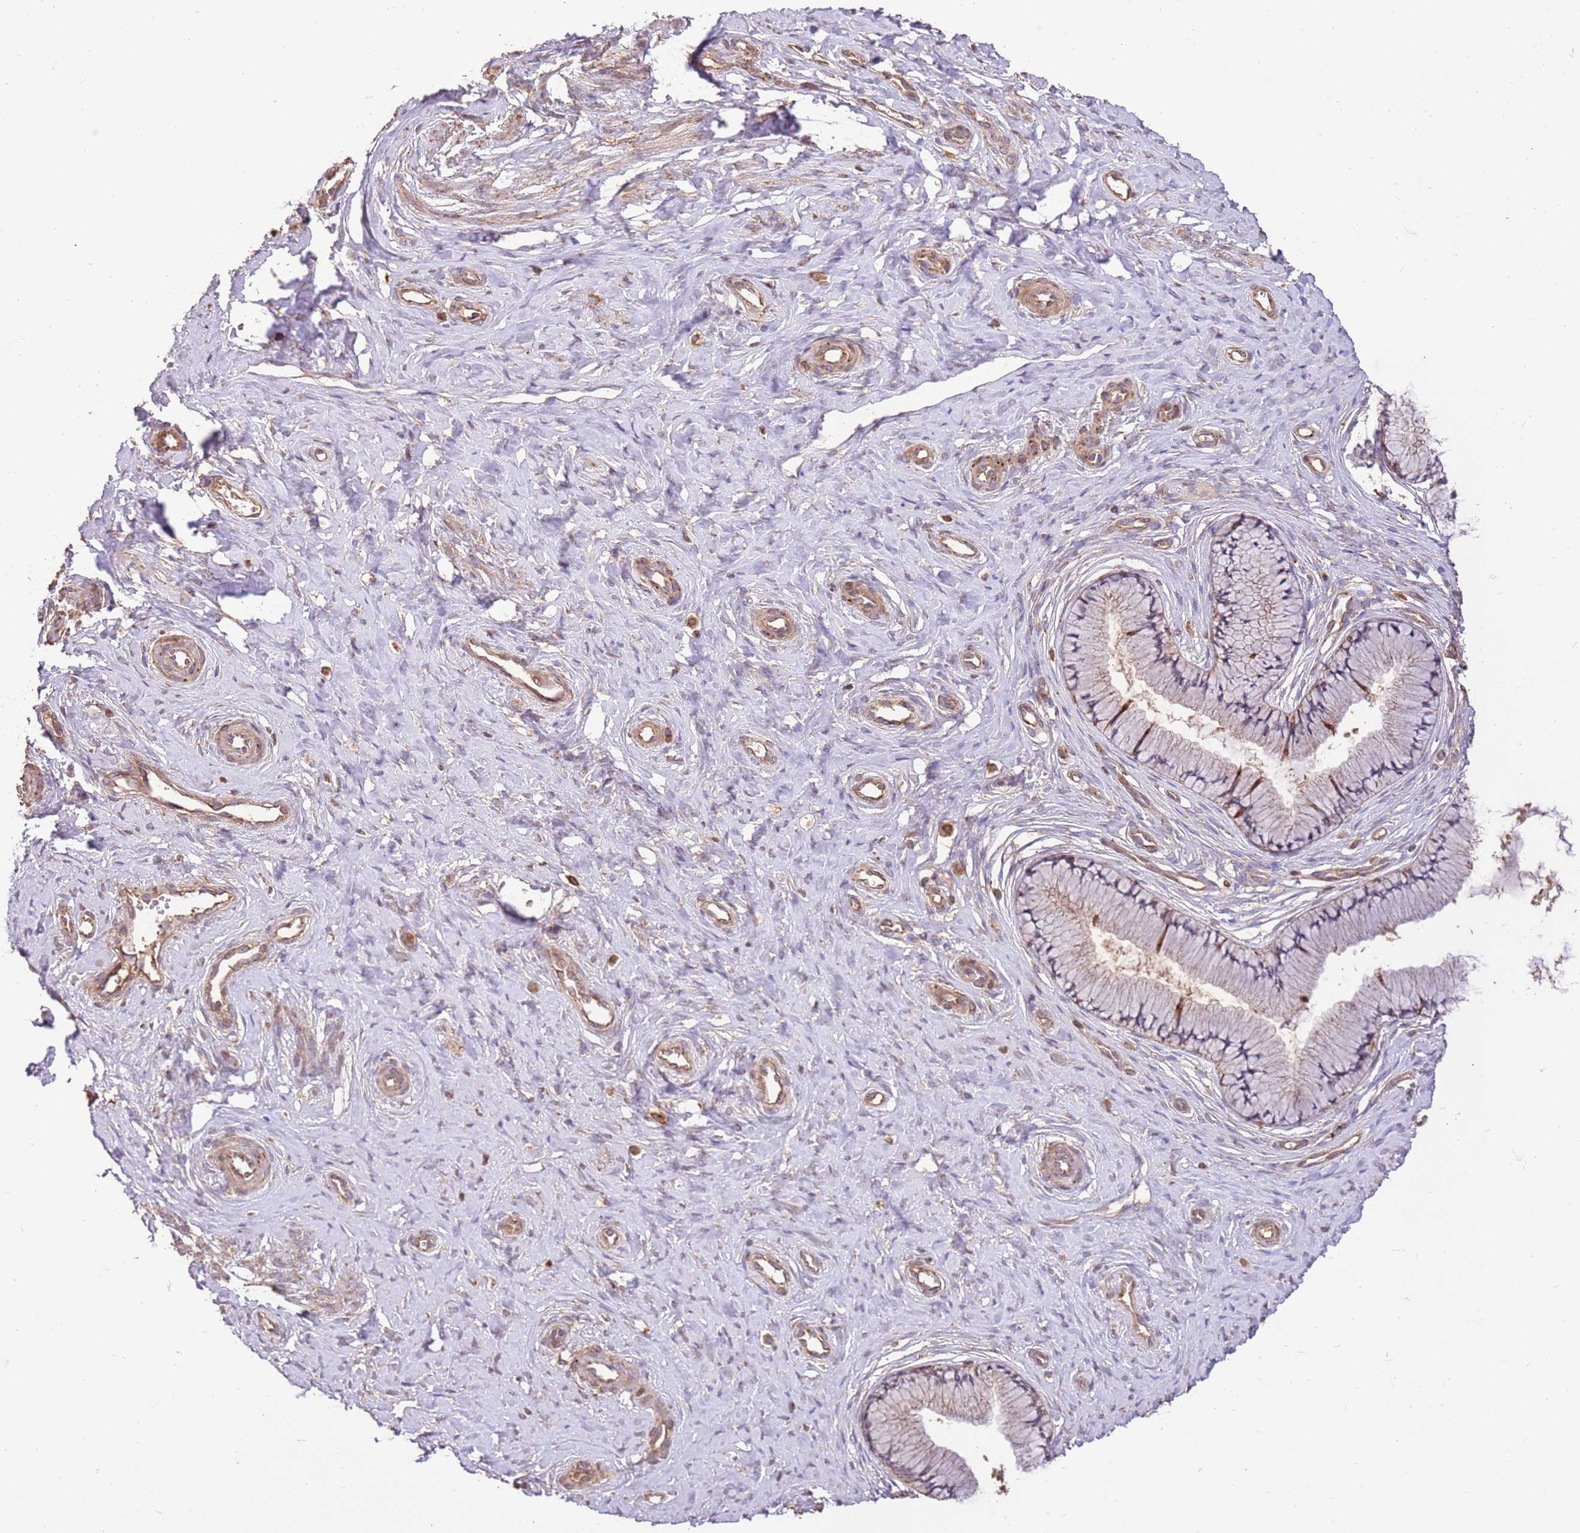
{"staining": {"intensity": "weak", "quantity": "25%-75%", "location": "cytoplasmic/membranous"}, "tissue": "cervix", "cell_type": "Glandular cells", "image_type": "normal", "snomed": [{"axis": "morphology", "description": "Normal tissue, NOS"}, {"axis": "topography", "description": "Cervix"}], "caption": "A micrograph of cervix stained for a protein demonstrates weak cytoplasmic/membranous brown staining in glandular cells.", "gene": "LRRC28", "patient": {"sex": "female", "age": 36}}